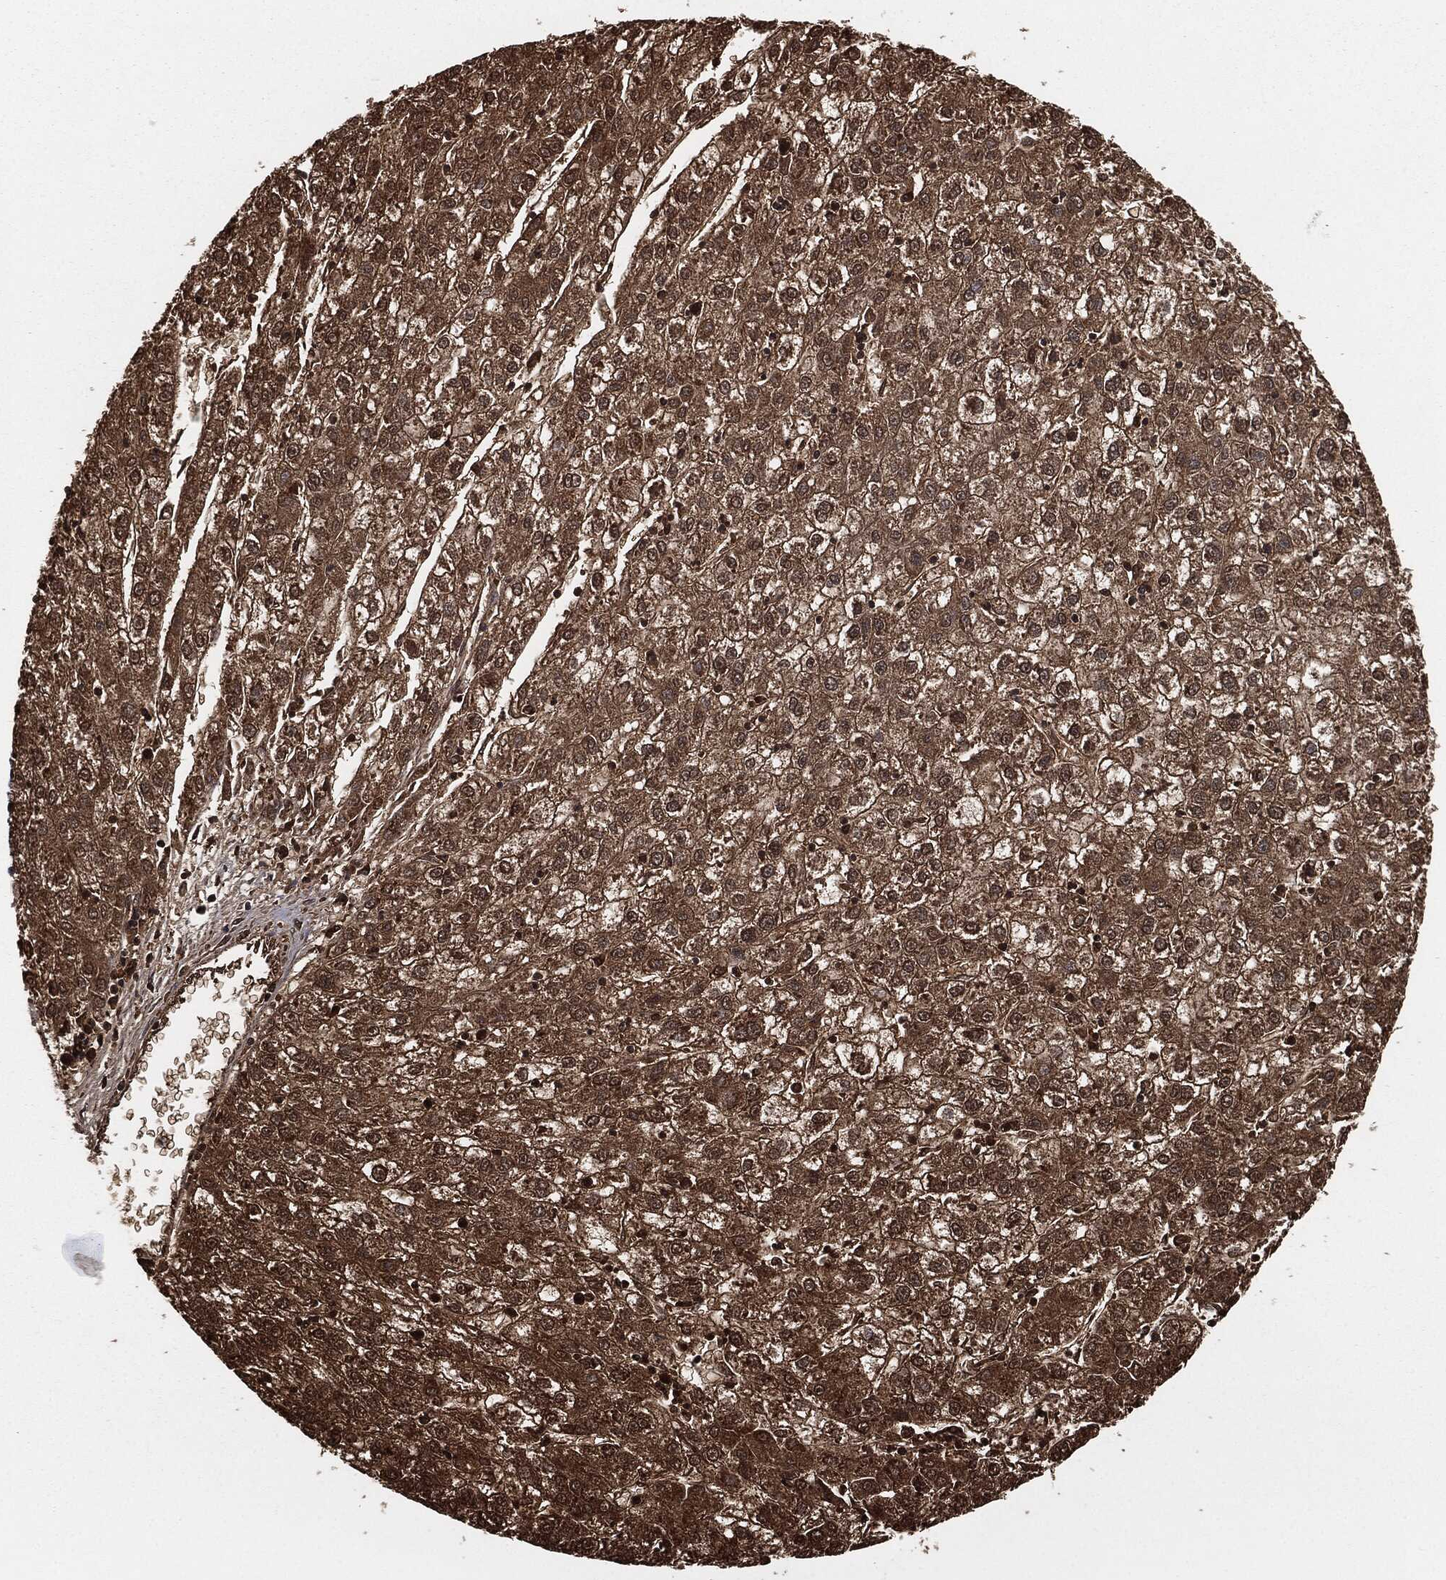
{"staining": {"intensity": "moderate", "quantity": ">75%", "location": "cytoplasmic/membranous"}, "tissue": "liver cancer", "cell_type": "Tumor cells", "image_type": "cancer", "snomed": [{"axis": "morphology", "description": "Carcinoma, Hepatocellular, NOS"}, {"axis": "topography", "description": "Liver"}], "caption": "A brown stain highlights moderate cytoplasmic/membranous staining of a protein in hepatocellular carcinoma (liver) tumor cells.", "gene": "CAPRIN2", "patient": {"sex": "male", "age": 72}}